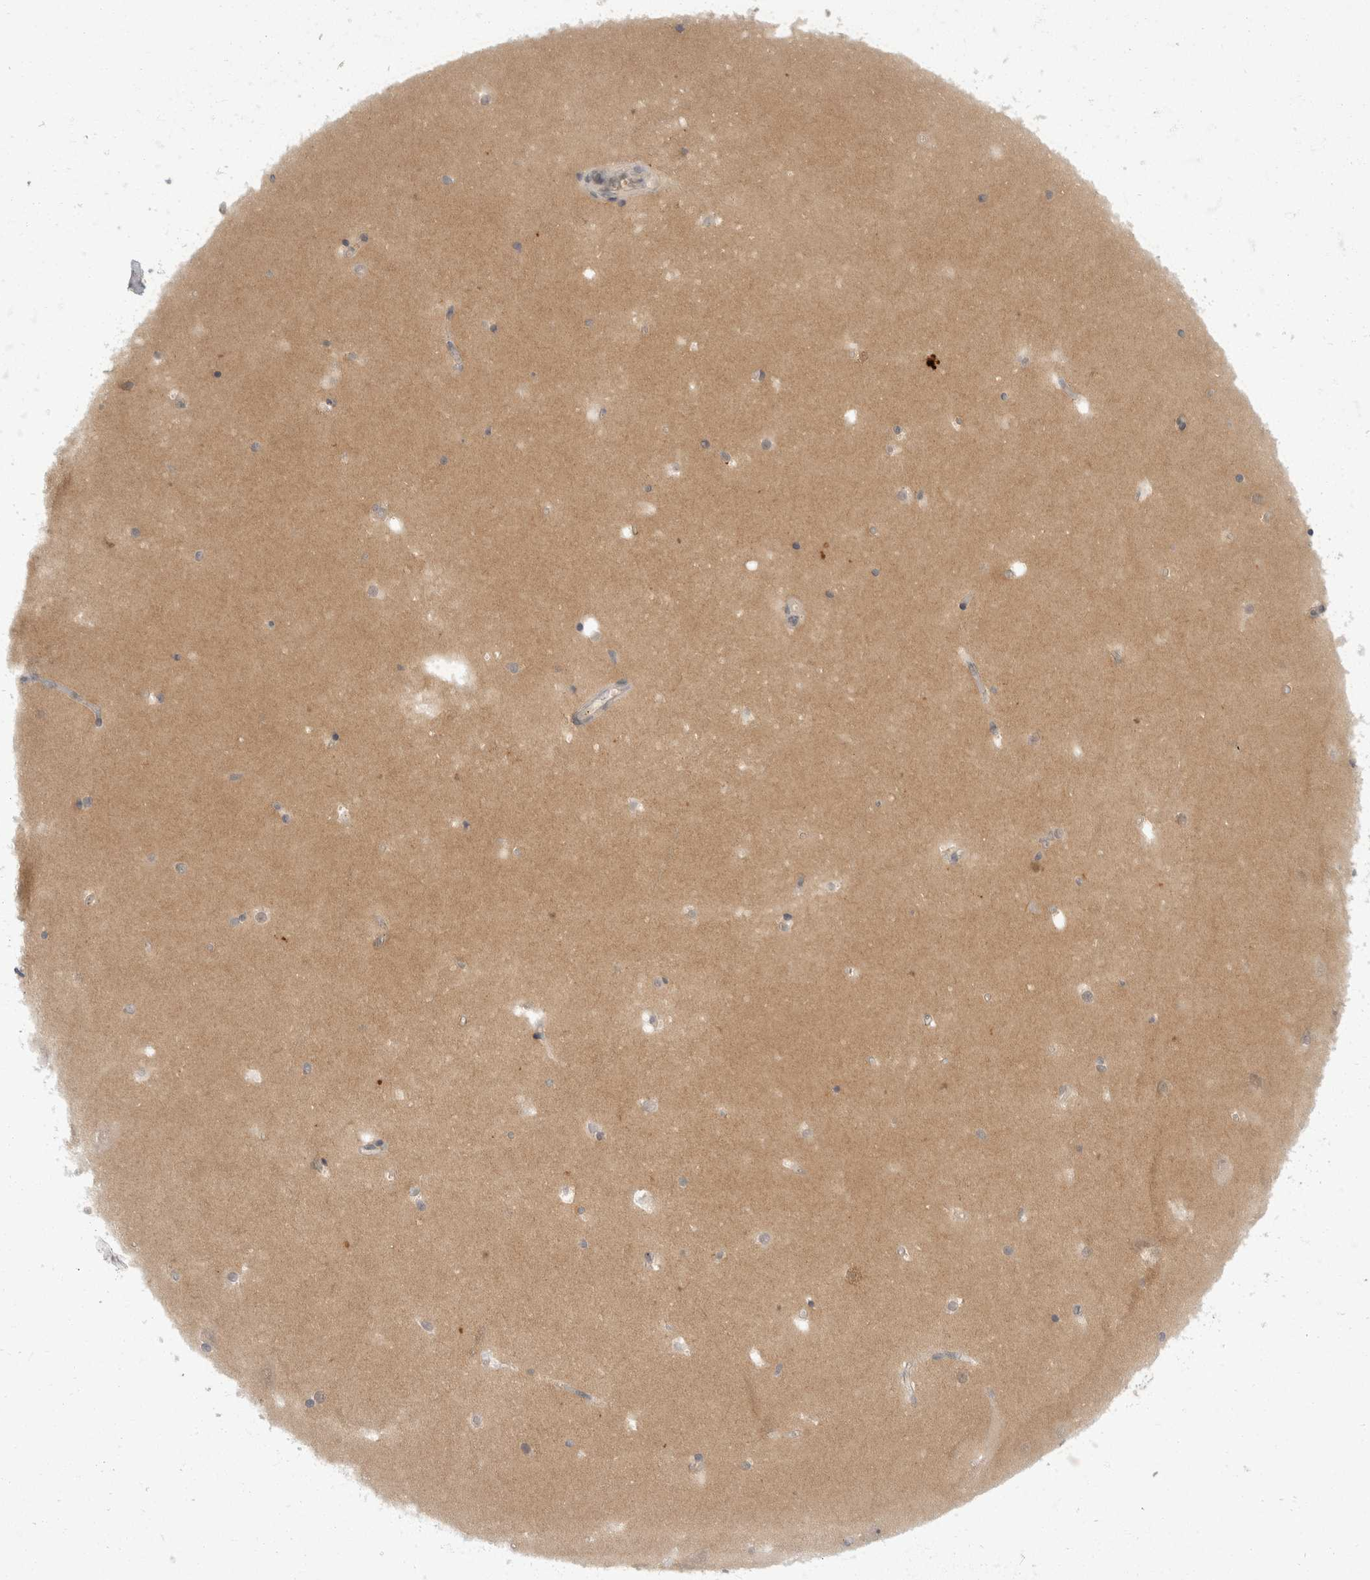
{"staining": {"intensity": "weak", "quantity": "<25%", "location": "cytoplasmic/membranous"}, "tissue": "hippocampus", "cell_type": "Glial cells", "image_type": "normal", "snomed": [{"axis": "morphology", "description": "Normal tissue, NOS"}, {"axis": "topography", "description": "Hippocampus"}], "caption": "DAB (3,3'-diaminobenzidine) immunohistochemical staining of normal human hippocampus reveals no significant staining in glial cells. The staining is performed using DAB brown chromogen with nuclei counter-stained in using hematoxylin.", "gene": "TOM1L2", "patient": {"sex": "male", "age": 45}}